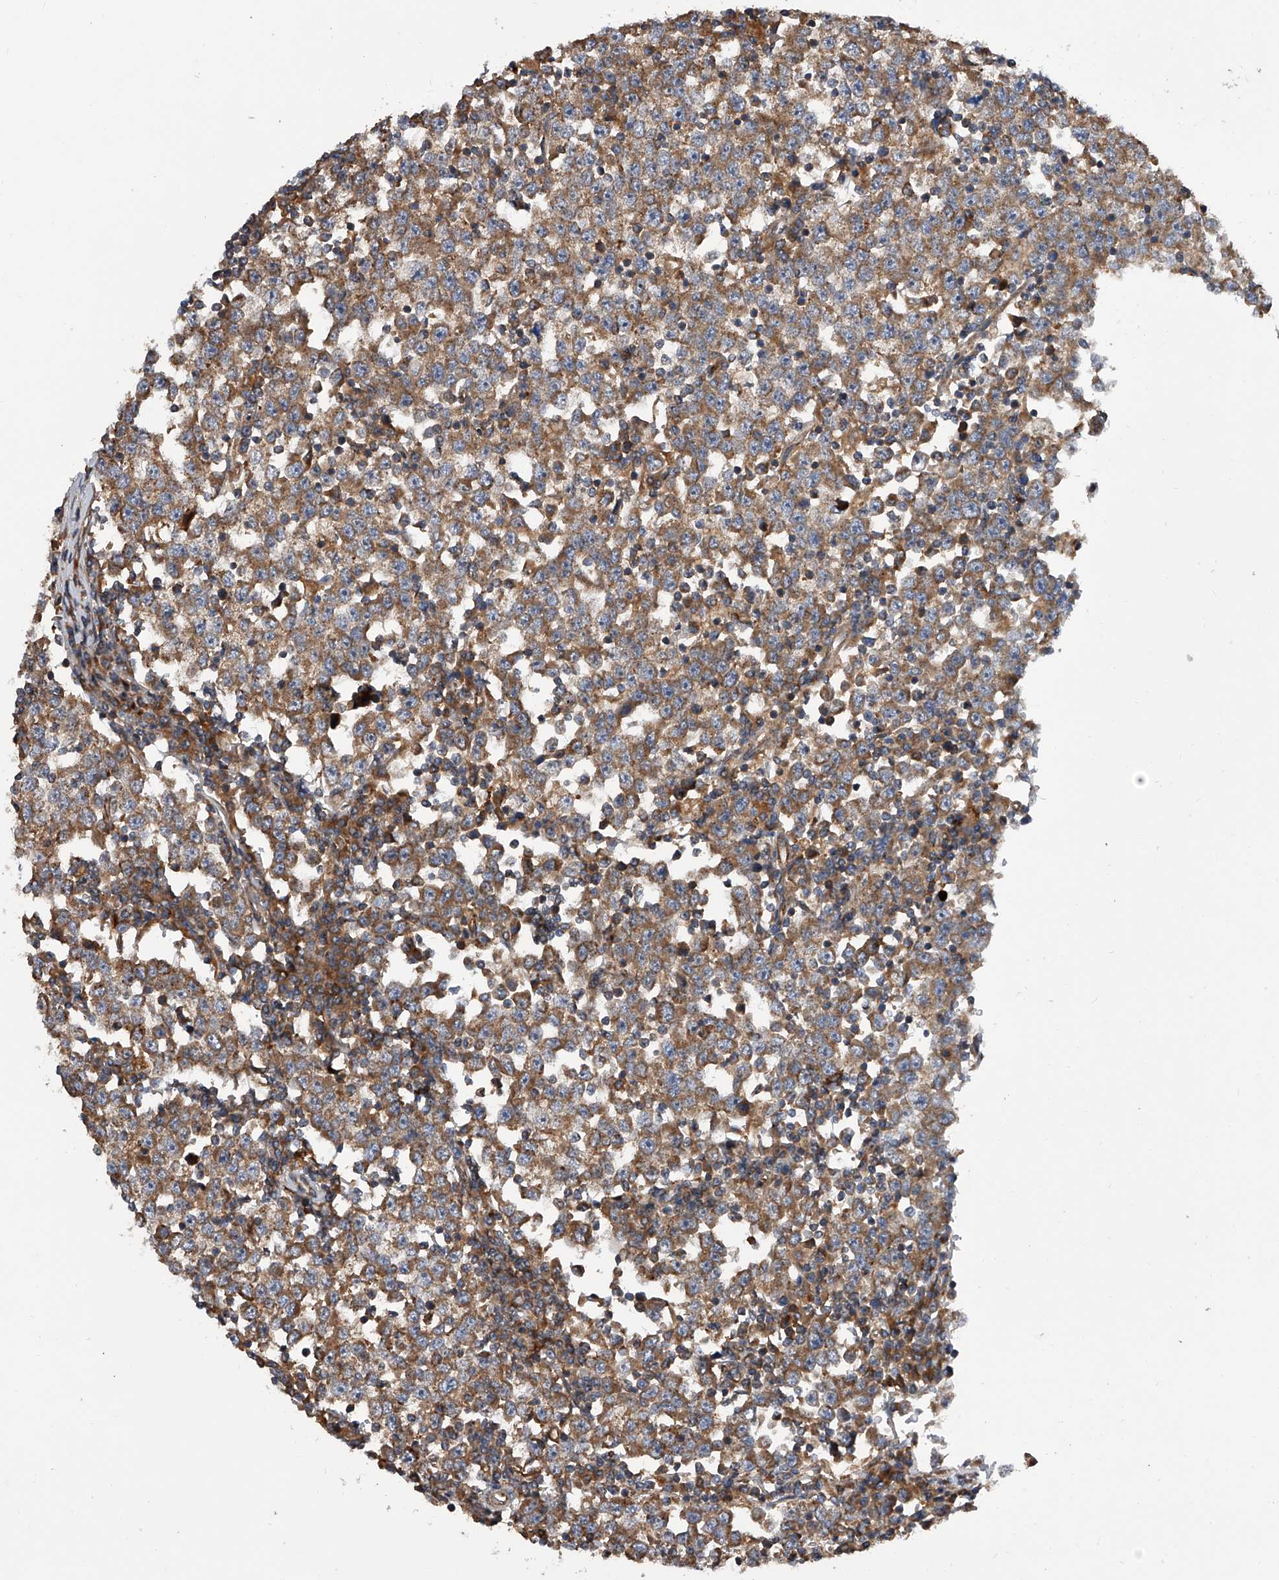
{"staining": {"intensity": "moderate", "quantity": ">75%", "location": "cytoplasmic/membranous"}, "tissue": "testis cancer", "cell_type": "Tumor cells", "image_type": "cancer", "snomed": [{"axis": "morphology", "description": "Seminoma, NOS"}, {"axis": "topography", "description": "Testis"}], "caption": "This is a histology image of IHC staining of testis cancer, which shows moderate expression in the cytoplasmic/membranous of tumor cells.", "gene": "USP47", "patient": {"sex": "male", "age": 65}}